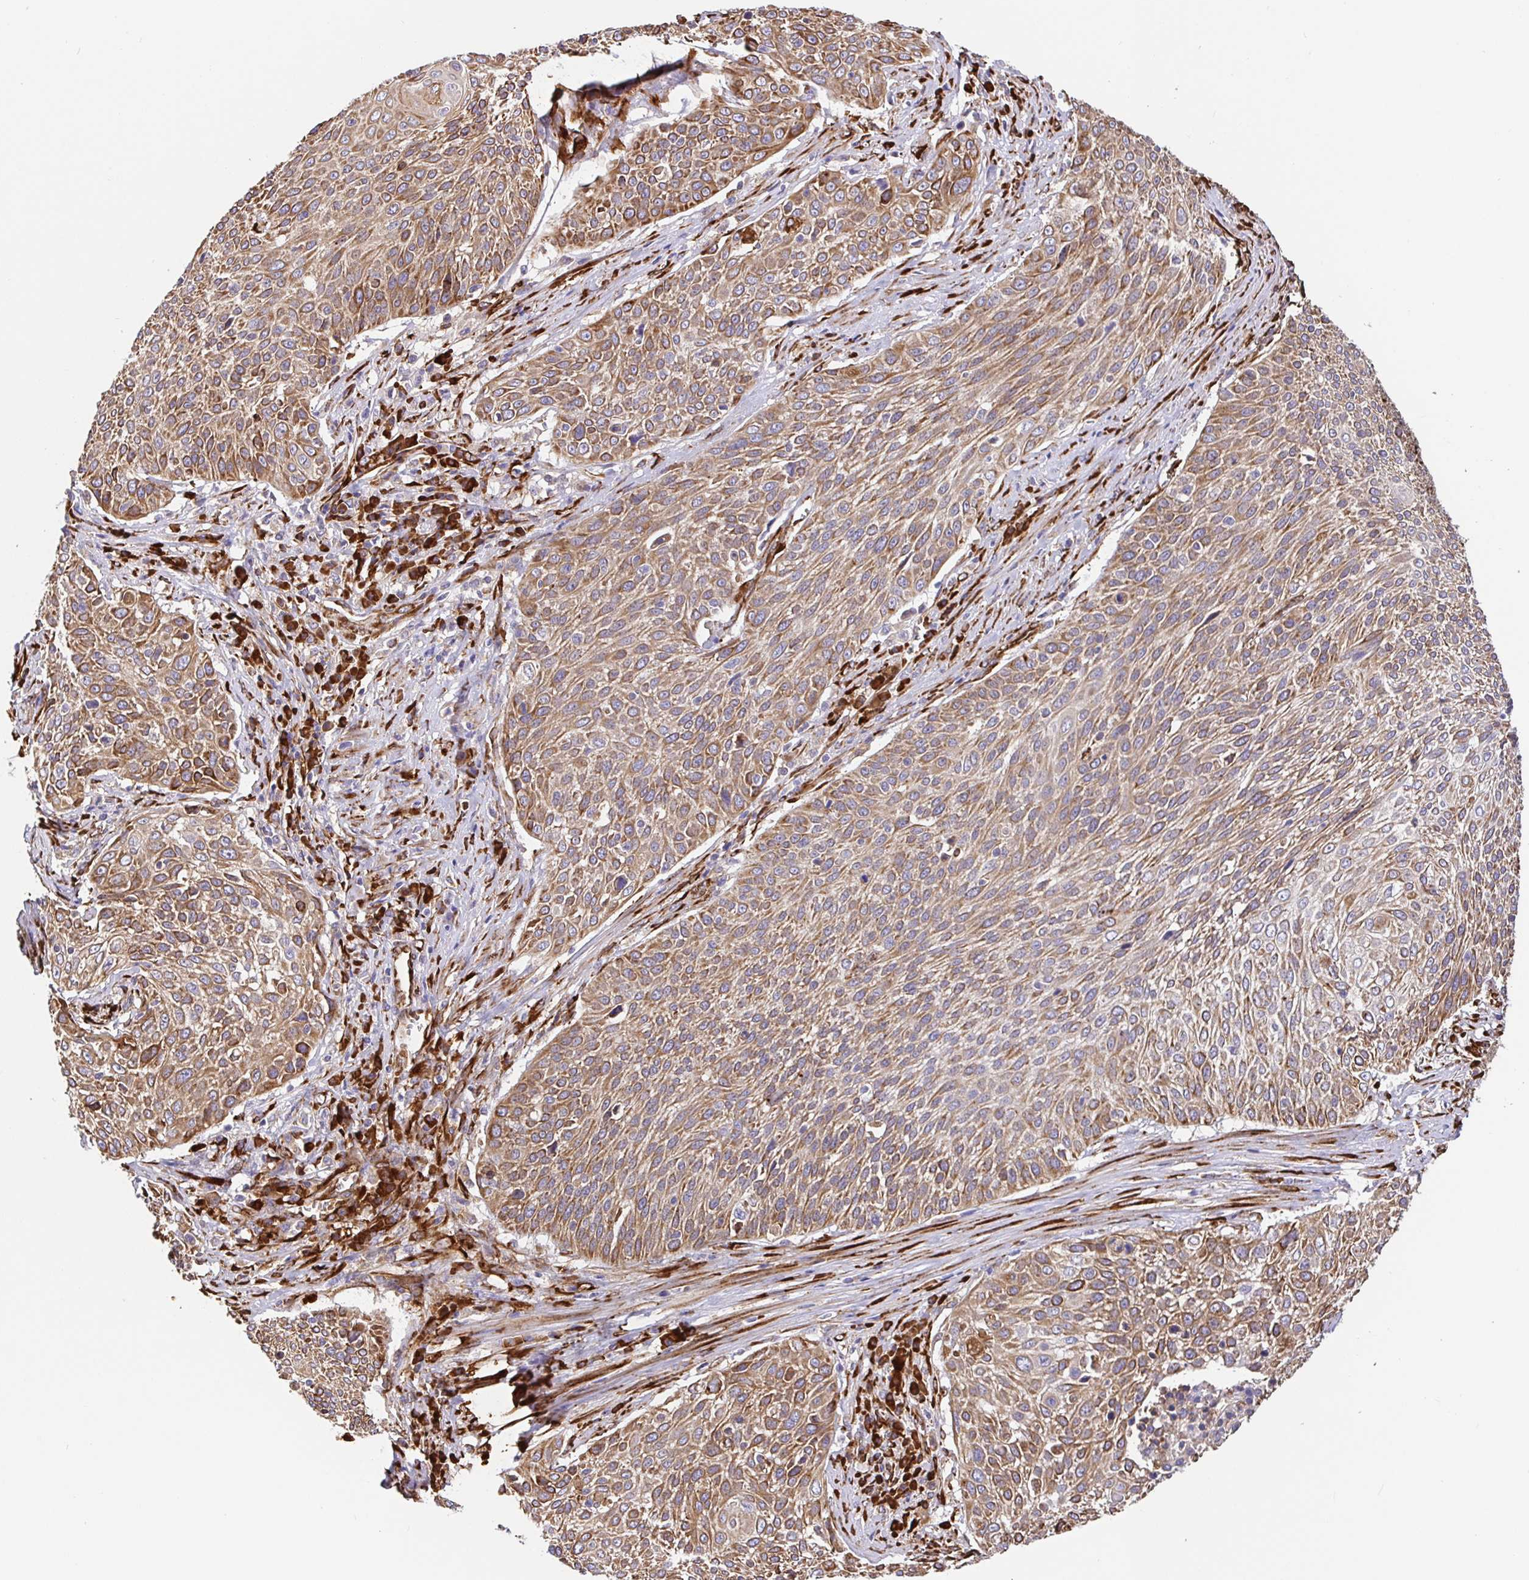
{"staining": {"intensity": "moderate", "quantity": ">75%", "location": "cytoplasmic/membranous"}, "tissue": "cervical cancer", "cell_type": "Tumor cells", "image_type": "cancer", "snomed": [{"axis": "morphology", "description": "Squamous cell carcinoma, NOS"}, {"axis": "topography", "description": "Cervix"}], "caption": "Protein staining reveals moderate cytoplasmic/membranous staining in approximately >75% of tumor cells in cervical cancer (squamous cell carcinoma). The protein is shown in brown color, while the nuclei are stained blue.", "gene": "MAOA", "patient": {"sex": "female", "age": 31}}